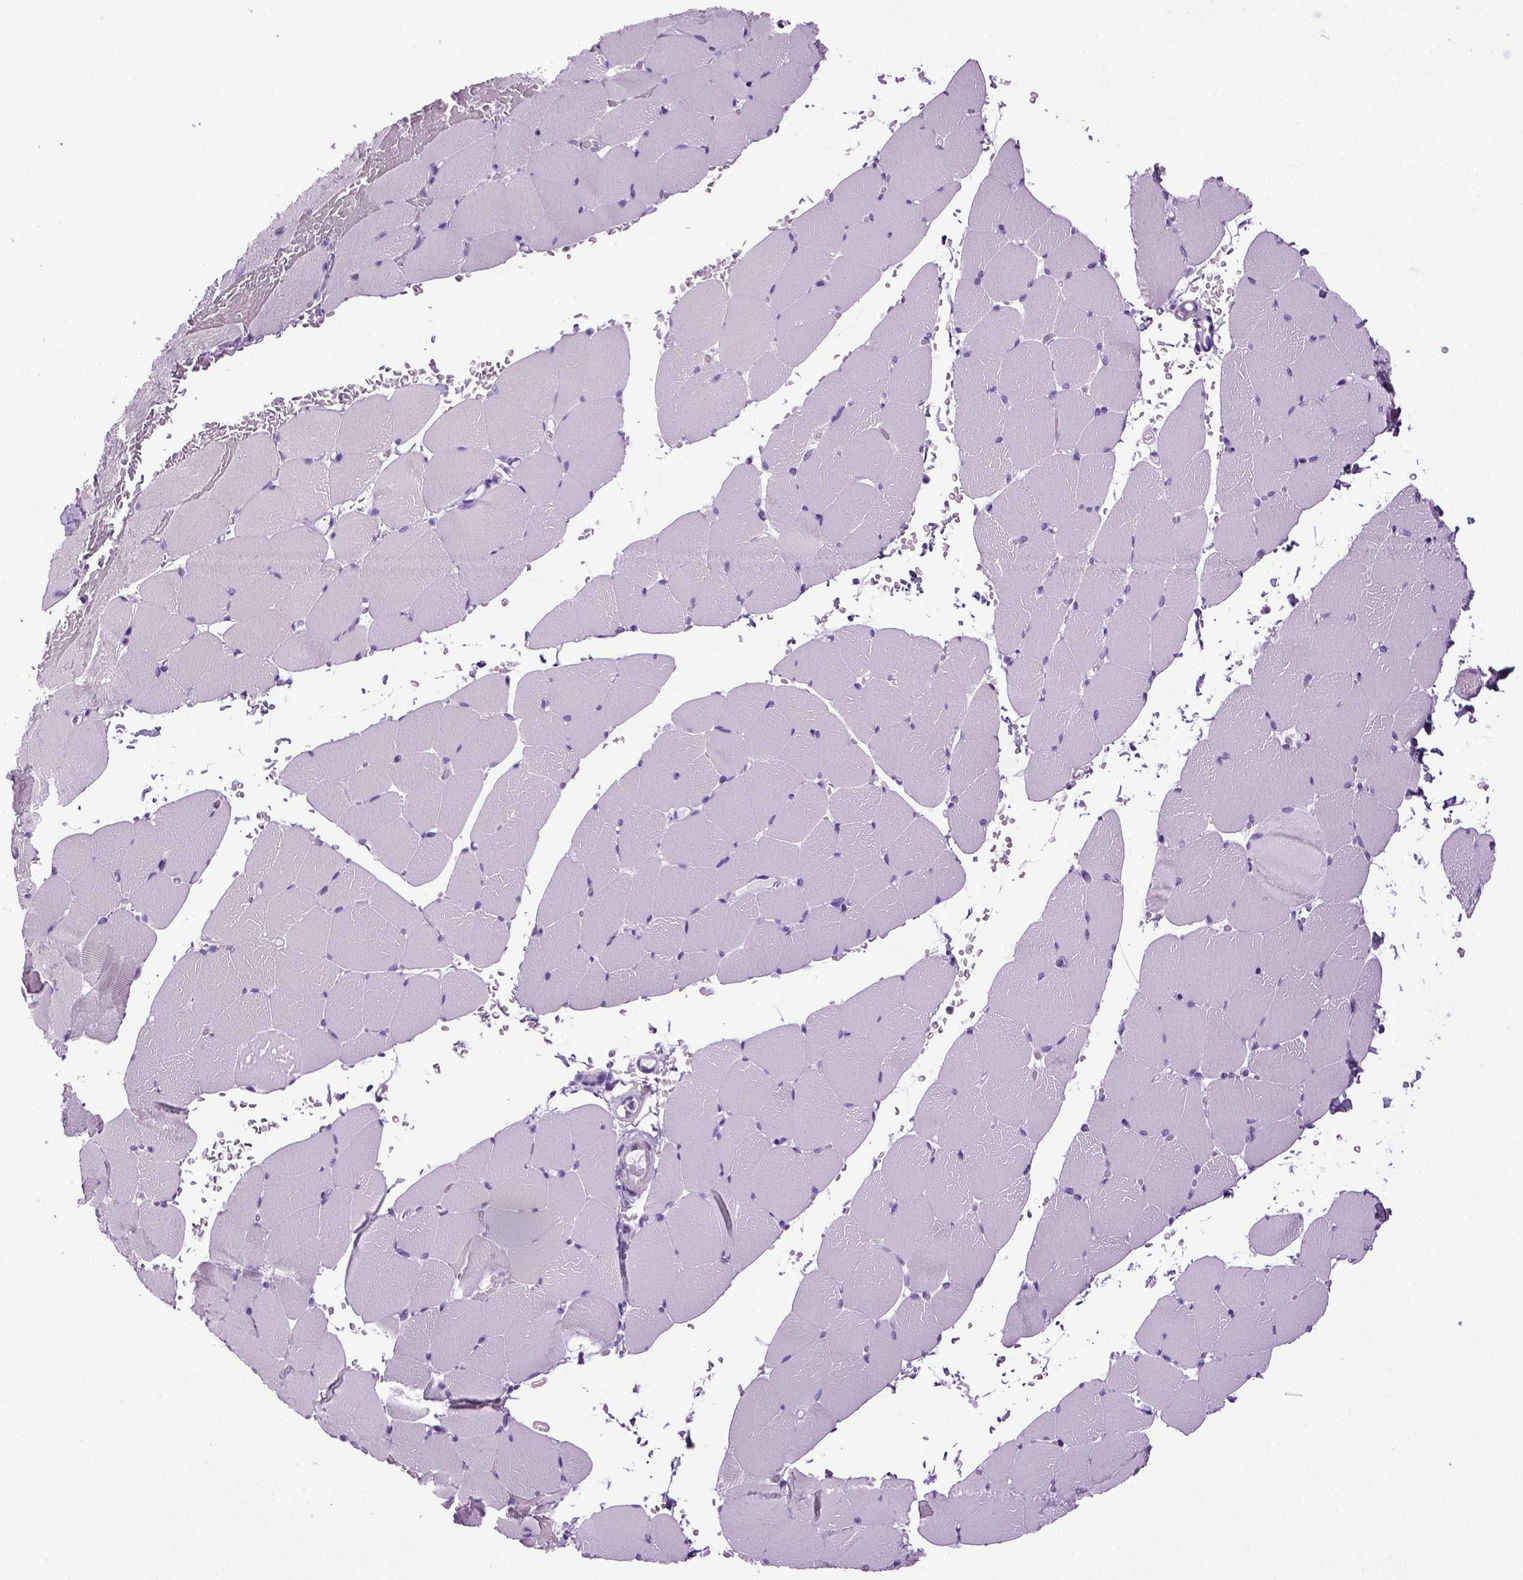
{"staining": {"intensity": "negative", "quantity": "none", "location": "none"}, "tissue": "skeletal muscle", "cell_type": "Myocytes", "image_type": "normal", "snomed": [{"axis": "morphology", "description": "Normal tissue, NOS"}, {"axis": "topography", "description": "Skeletal muscle"}], "caption": "This is an immunohistochemistry micrograph of normal human skeletal muscle. There is no positivity in myocytes.", "gene": "HMCN2", "patient": {"sex": "female", "age": 37}}